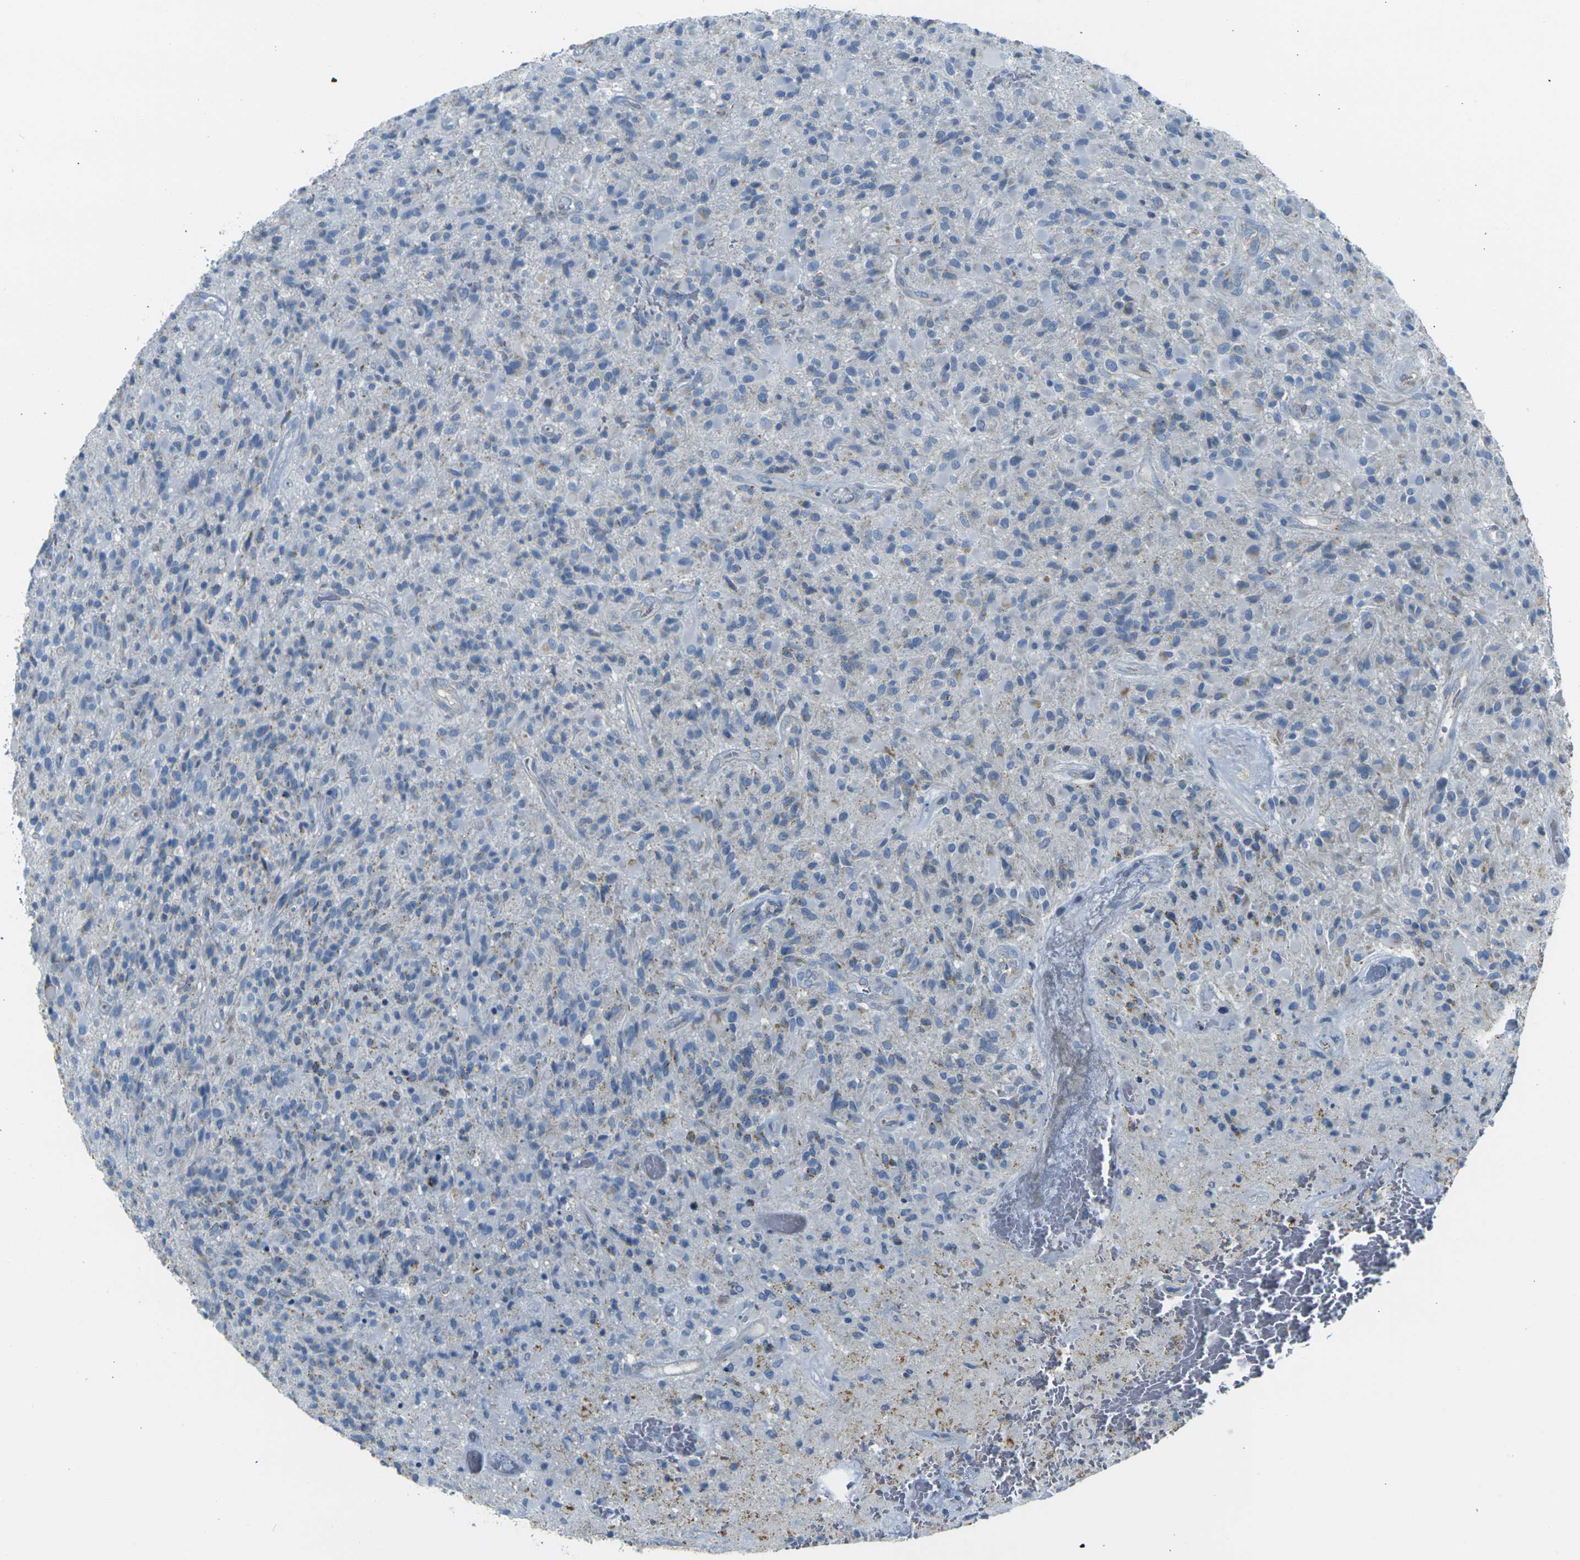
{"staining": {"intensity": "negative", "quantity": "none", "location": "none"}, "tissue": "glioma", "cell_type": "Tumor cells", "image_type": "cancer", "snomed": [{"axis": "morphology", "description": "Glioma, malignant, High grade"}, {"axis": "topography", "description": "Brain"}], "caption": "Malignant glioma (high-grade) was stained to show a protein in brown. There is no significant staining in tumor cells. The staining was performed using DAB (3,3'-diaminobenzidine) to visualize the protein expression in brown, while the nuclei were stained in blue with hematoxylin (Magnification: 20x).", "gene": "PARD6B", "patient": {"sex": "male", "age": 71}}